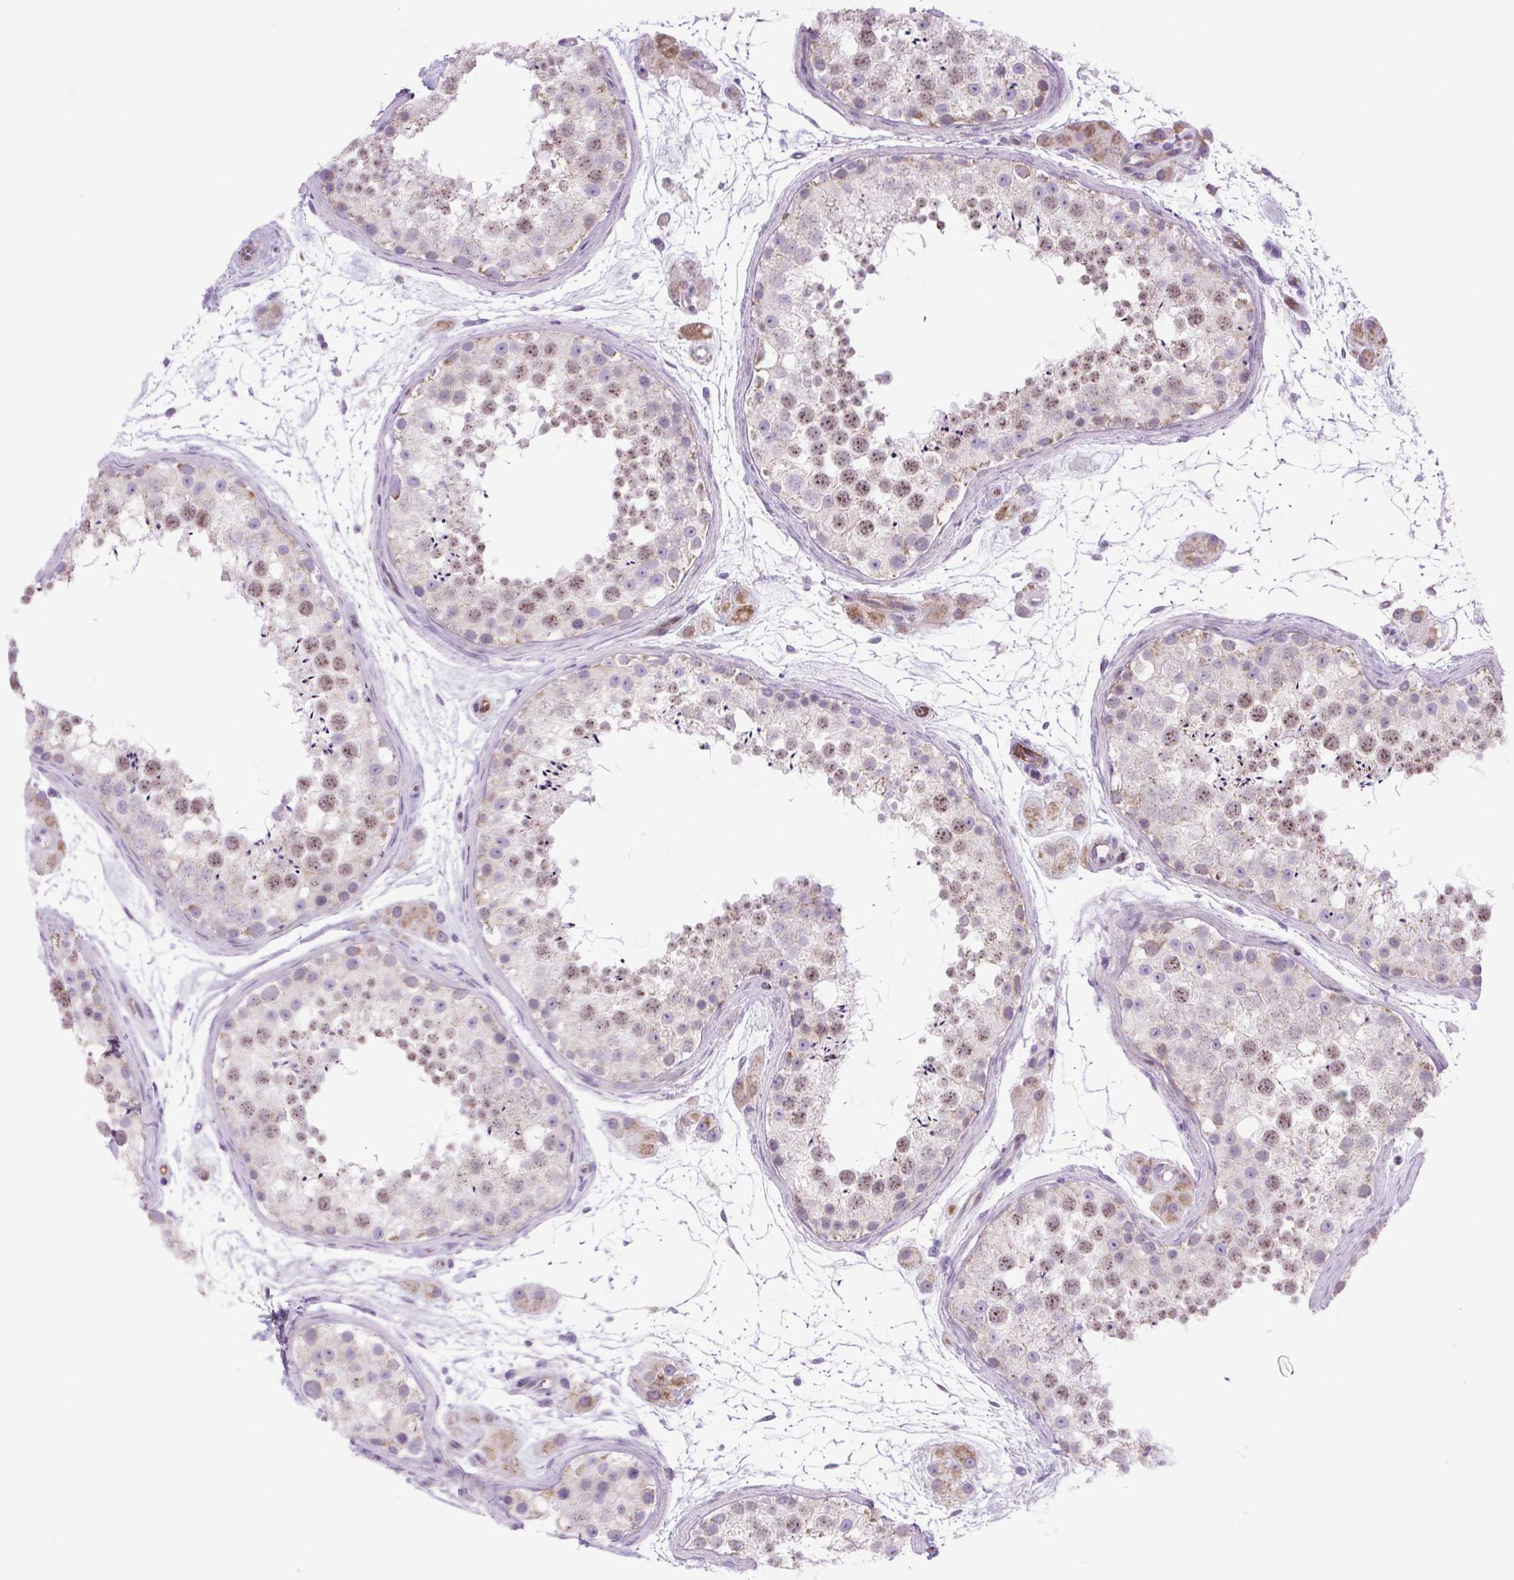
{"staining": {"intensity": "moderate", "quantity": "<25%", "location": "cytoplasmic/membranous,nuclear"}, "tissue": "testis", "cell_type": "Cells in seminiferous ducts", "image_type": "normal", "snomed": [{"axis": "morphology", "description": "Normal tissue, NOS"}, {"axis": "topography", "description": "Testis"}], "caption": "A photomicrograph of testis stained for a protein exhibits moderate cytoplasmic/membranous,nuclear brown staining in cells in seminiferous ducts.", "gene": "RNASE10", "patient": {"sex": "male", "age": 41}}